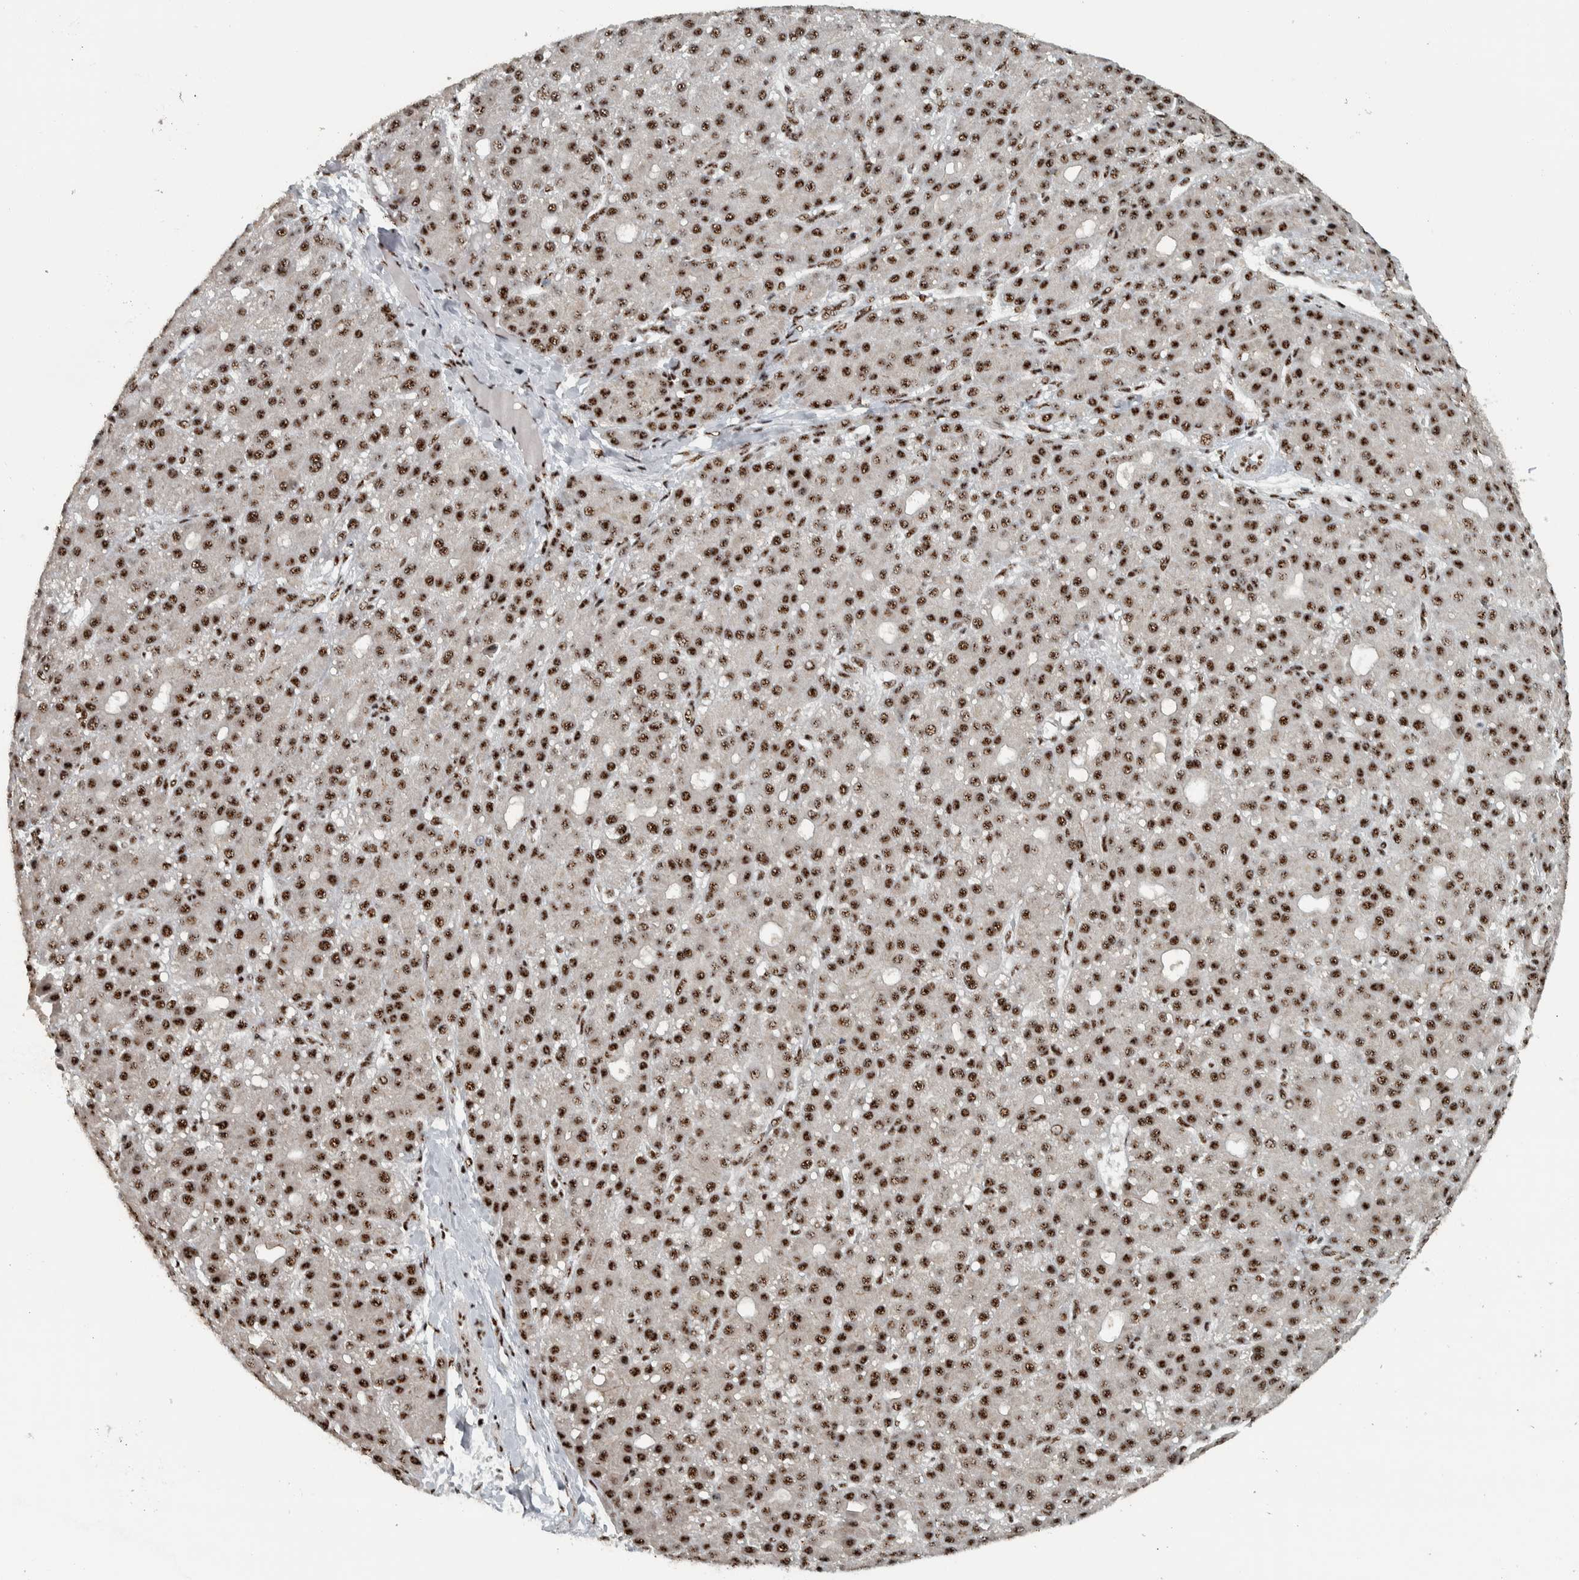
{"staining": {"intensity": "strong", "quantity": ">75%", "location": "nuclear"}, "tissue": "liver cancer", "cell_type": "Tumor cells", "image_type": "cancer", "snomed": [{"axis": "morphology", "description": "Carcinoma, Hepatocellular, NOS"}, {"axis": "topography", "description": "Liver"}], "caption": "Liver cancer (hepatocellular carcinoma) stained with immunohistochemistry (IHC) reveals strong nuclear positivity in about >75% of tumor cells. (DAB (3,3'-diaminobenzidine) = brown stain, brightfield microscopy at high magnification).", "gene": "SON", "patient": {"sex": "male", "age": 67}}